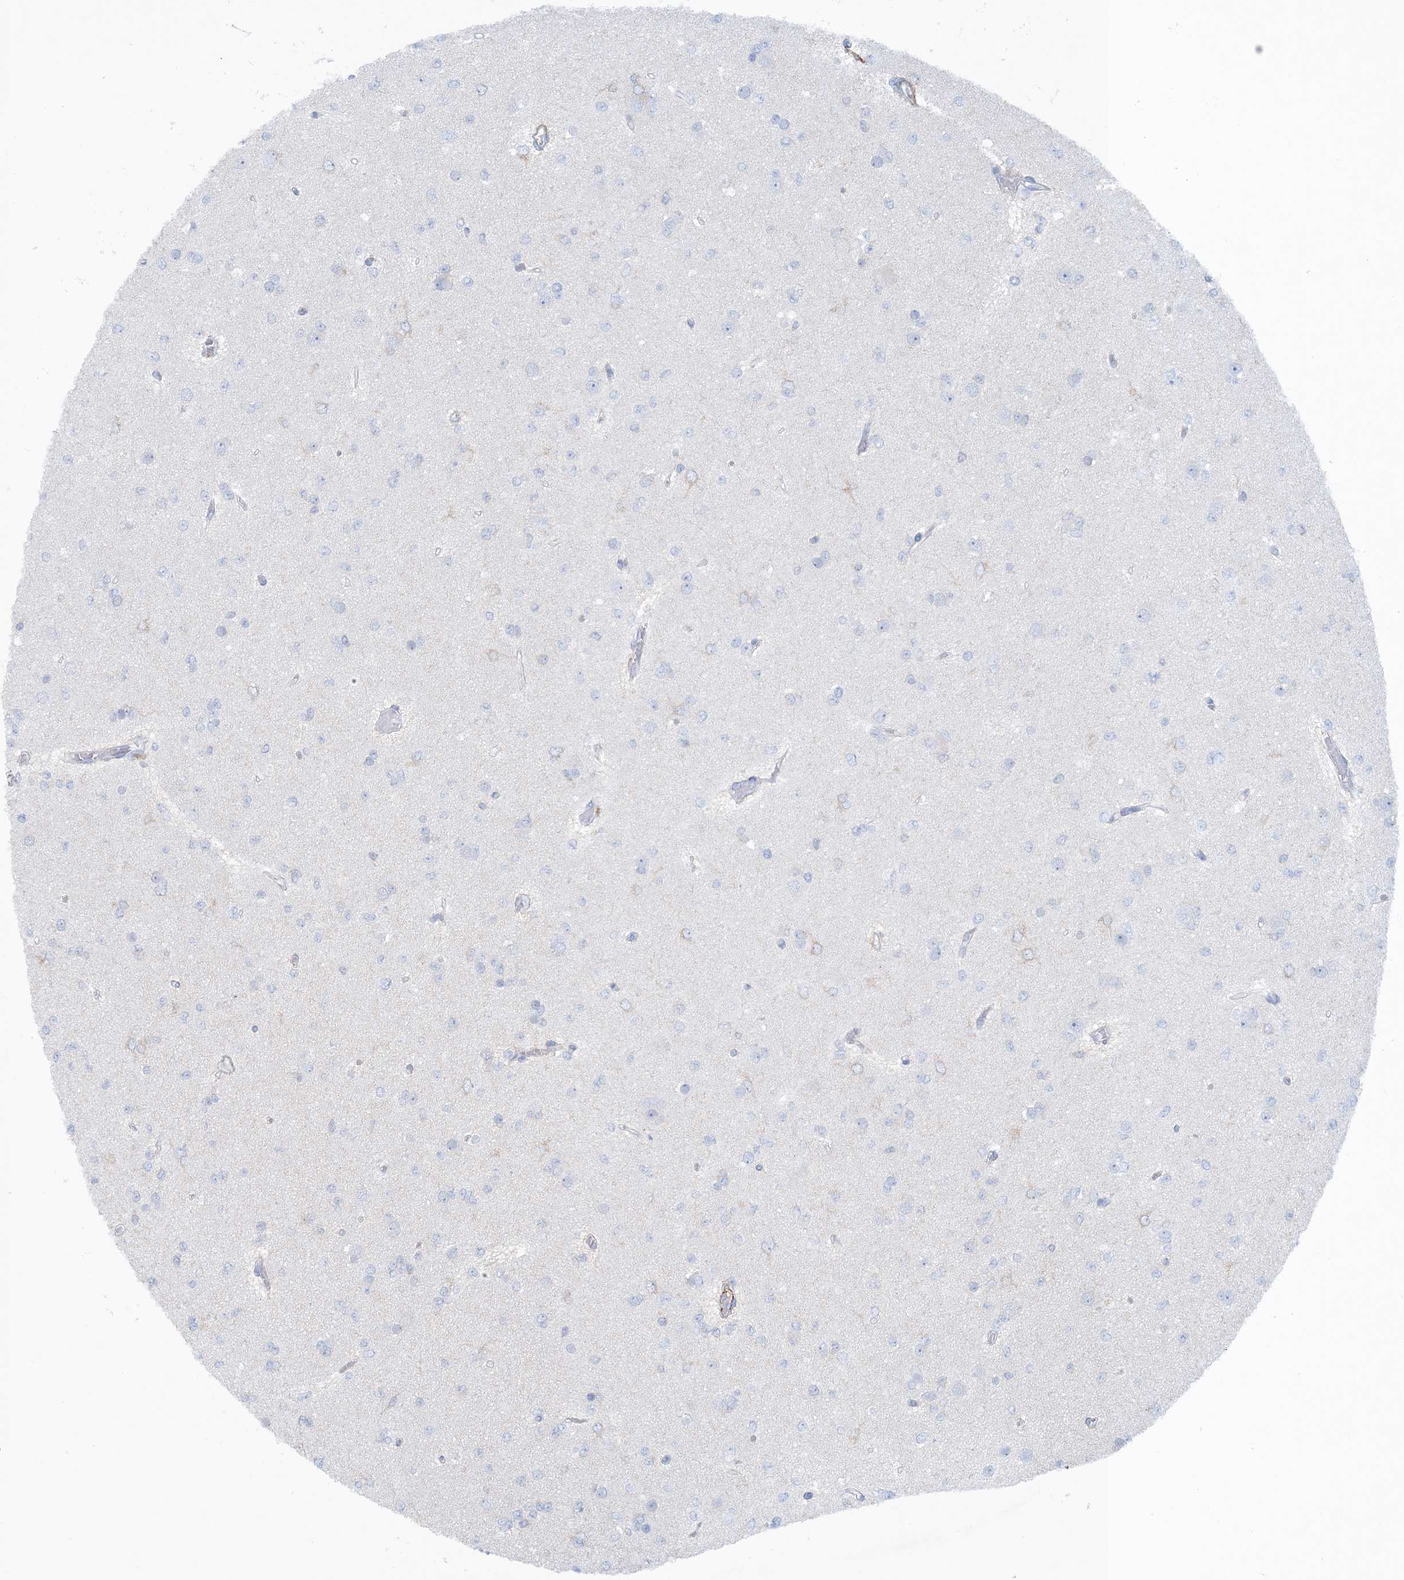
{"staining": {"intensity": "negative", "quantity": "none", "location": "none"}, "tissue": "glioma", "cell_type": "Tumor cells", "image_type": "cancer", "snomed": [{"axis": "morphology", "description": "Glioma, malignant, Low grade"}, {"axis": "topography", "description": "Brain"}], "caption": "The histopathology image displays no staining of tumor cells in glioma.", "gene": "SHANK1", "patient": {"sex": "female", "age": 22}}